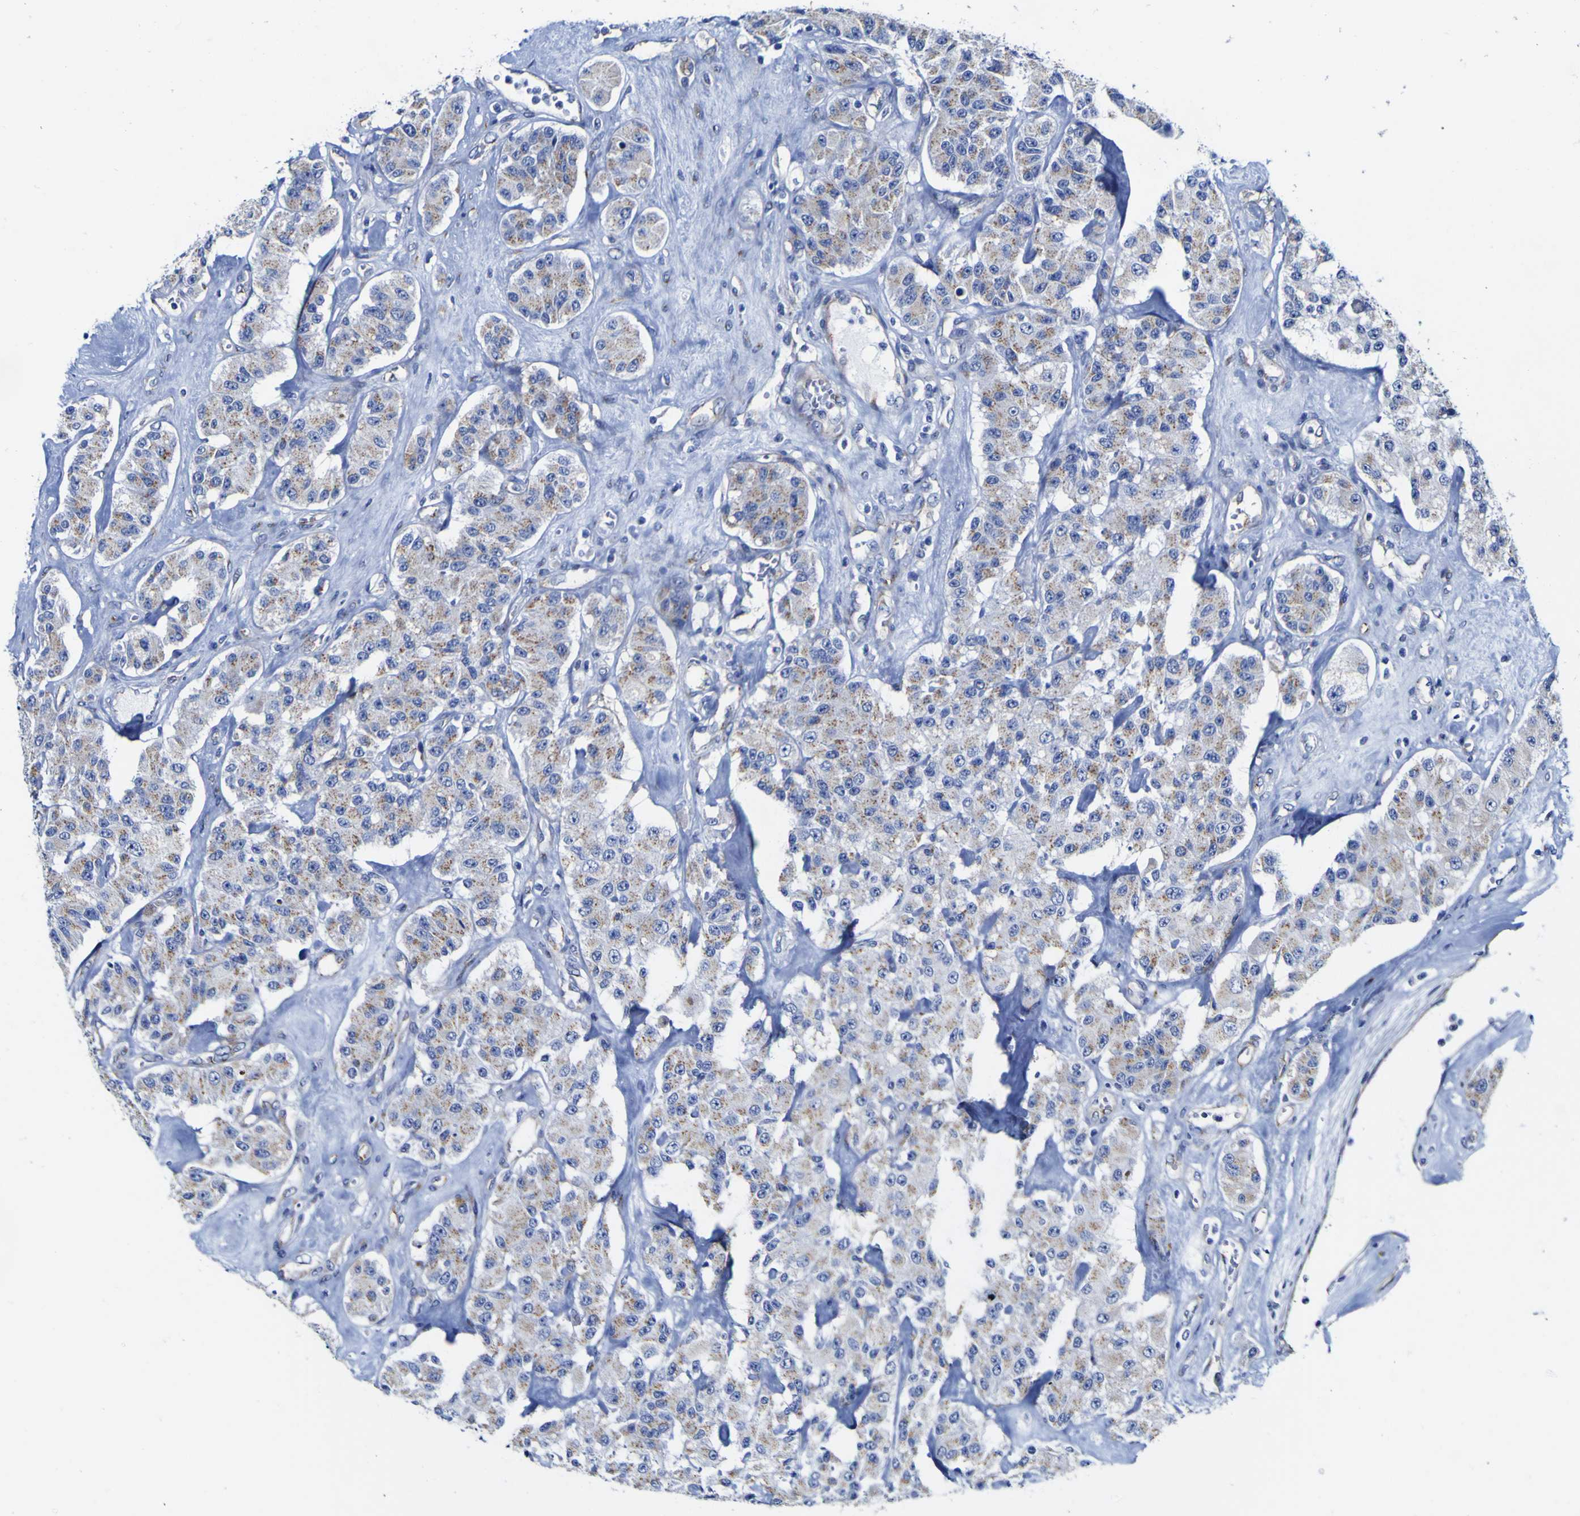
{"staining": {"intensity": "weak", "quantity": "25%-75%", "location": "cytoplasmic/membranous"}, "tissue": "carcinoid", "cell_type": "Tumor cells", "image_type": "cancer", "snomed": [{"axis": "morphology", "description": "Carcinoid, malignant, NOS"}, {"axis": "topography", "description": "Pancreas"}], "caption": "Immunohistochemical staining of carcinoid (malignant) displays low levels of weak cytoplasmic/membranous protein expression in about 25%-75% of tumor cells. Ihc stains the protein of interest in brown and the nuclei are stained blue.", "gene": "GOLM1", "patient": {"sex": "male", "age": 41}}